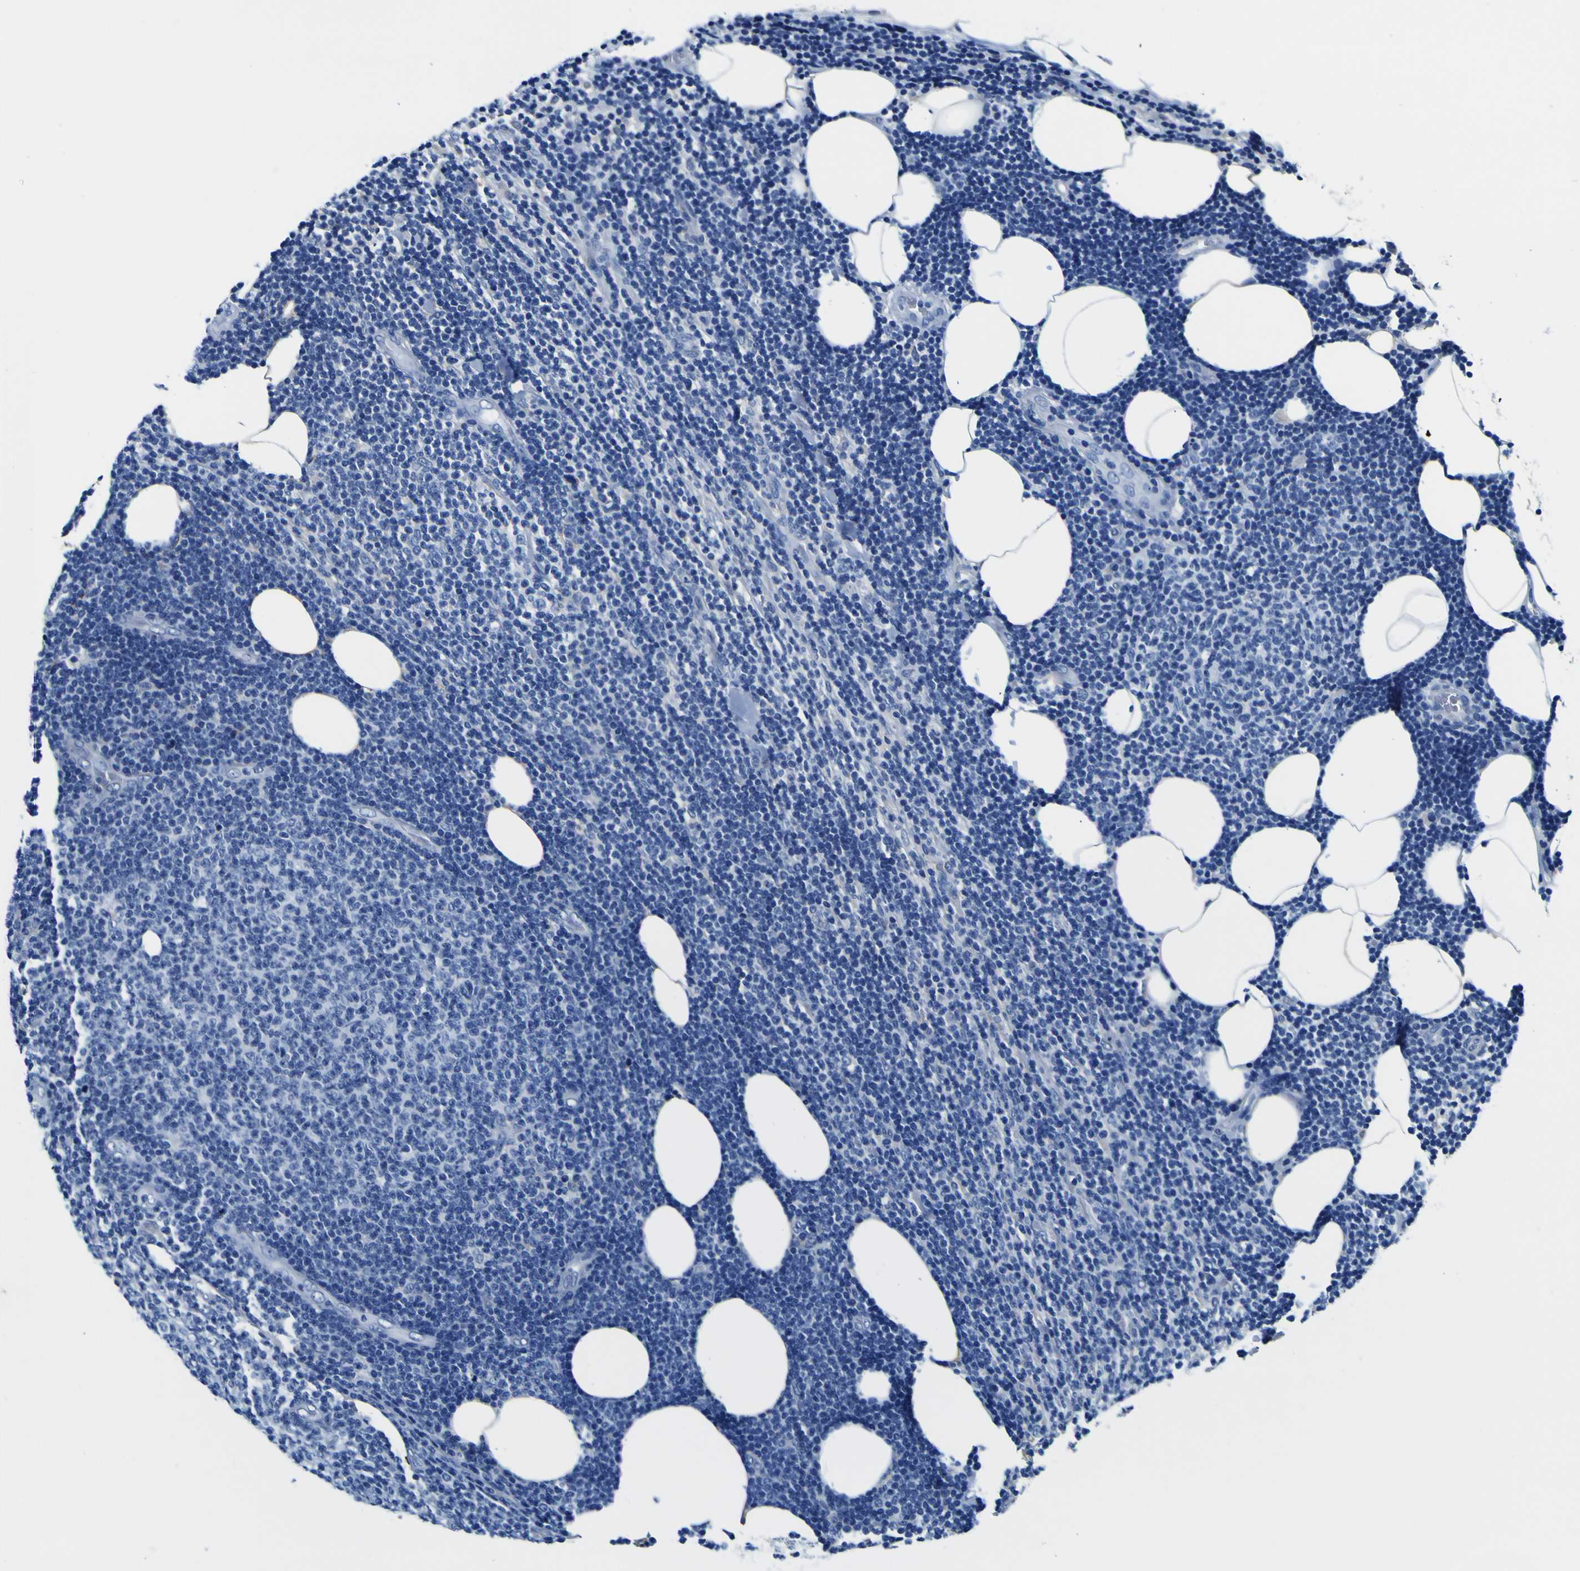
{"staining": {"intensity": "negative", "quantity": "none", "location": "none"}, "tissue": "lymphoma", "cell_type": "Tumor cells", "image_type": "cancer", "snomed": [{"axis": "morphology", "description": "Malignant lymphoma, non-Hodgkin's type, Low grade"}, {"axis": "topography", "description": "Lymph node"}], "caption": "This is an IHC micrograph of low-grade malignant lymphoma, non-Hodgkin's type. There is no positivity in tumor cells.", "gene": "PXDN", "patient": {"sex": "male", "age": 66}}